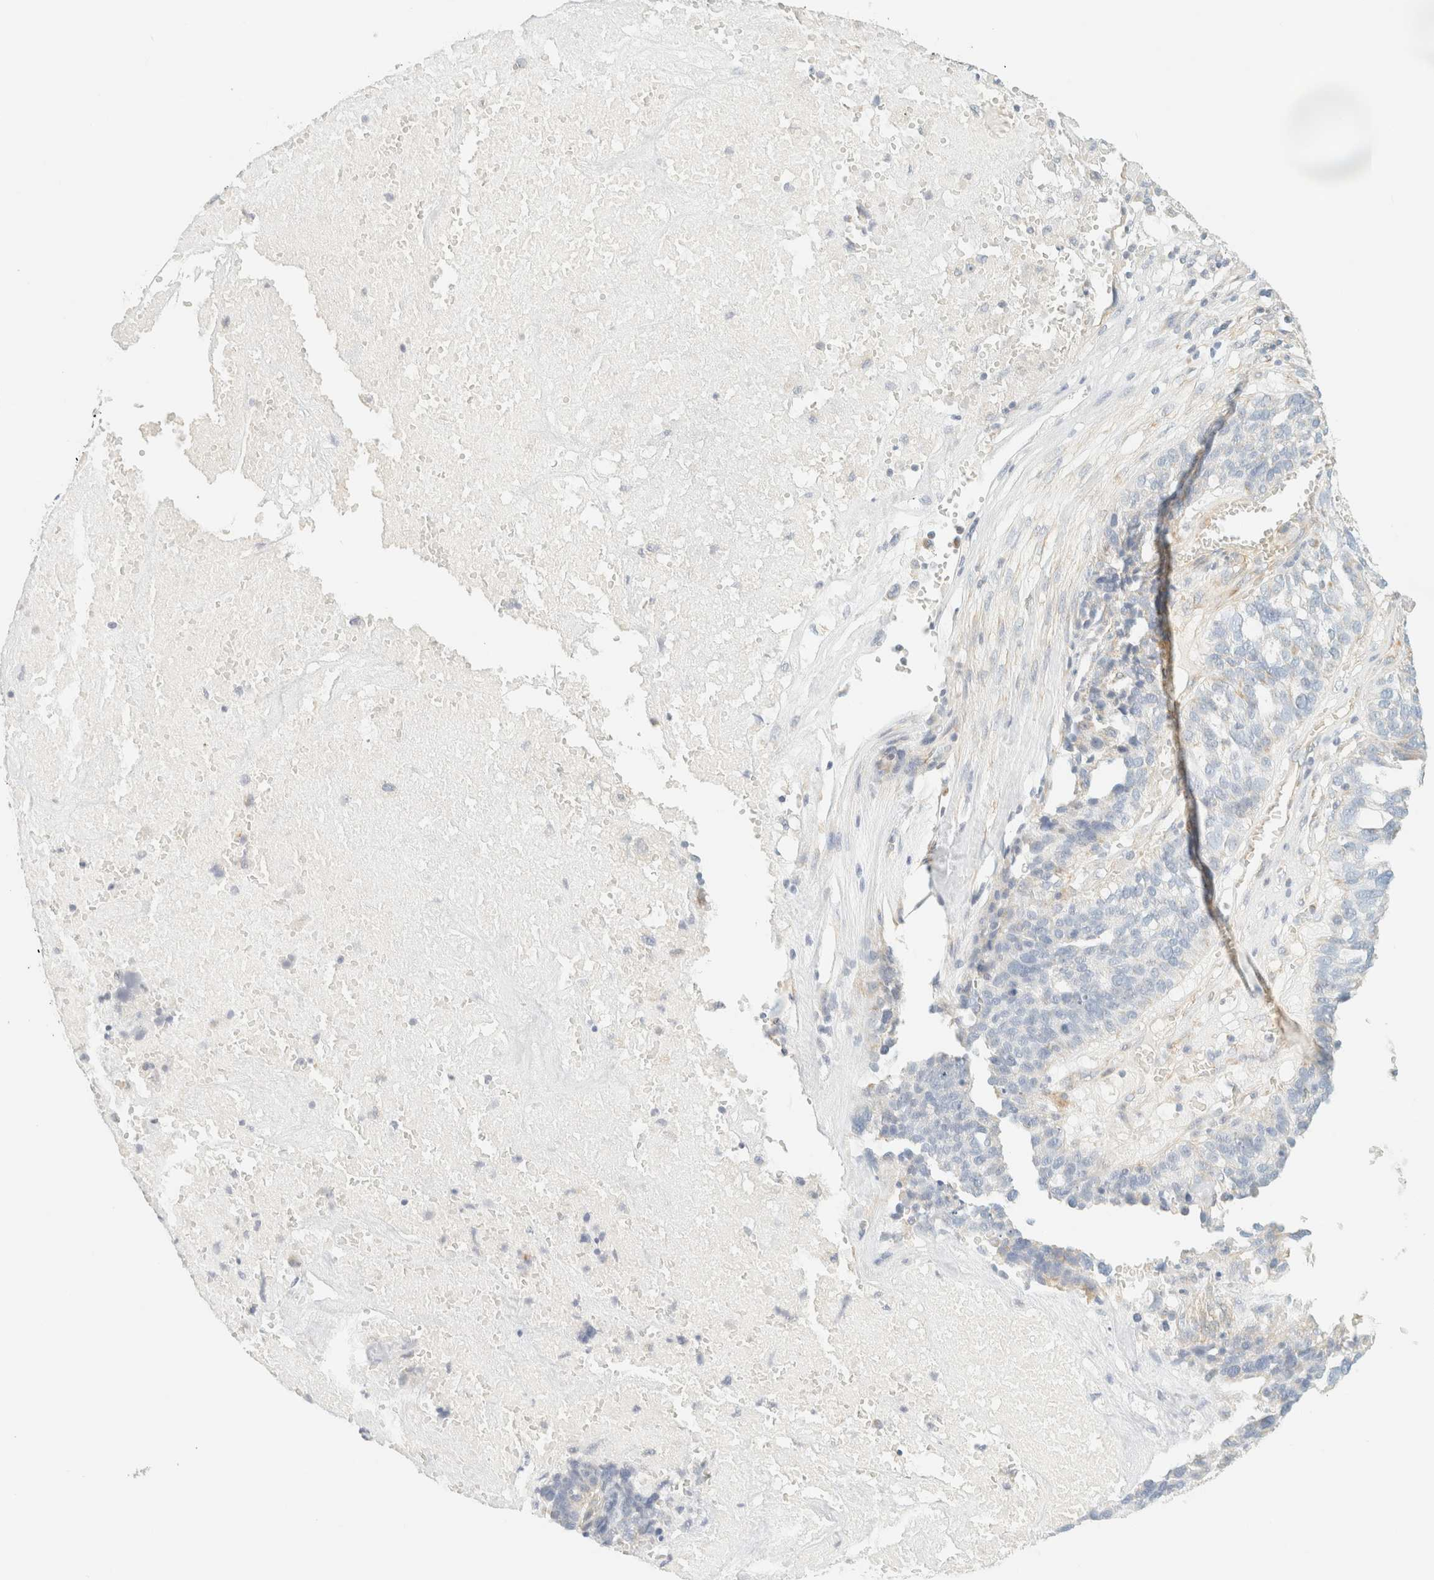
{"staining": {"intensity": "weak", "quantity": "<25%", "location": "cytoplasmic/membranous"}, "tissue": "ovarian cancer", "cell_type": "Tumor cells", "image_type": "cancer", "snomed": [{"axis": "morphology", "description": "Cystadenocarcinoma, serous, NOS"}, {"axis": "topography", "description": "Ovary"}], "caption": "Ovarian serous cystadenocarcinoma stained for a protein using immunohistochemistry (IHC) demonstrates no expression tumor cells.", "gene": "MRM3", "patient": {"sex": "female", "age": 59}}